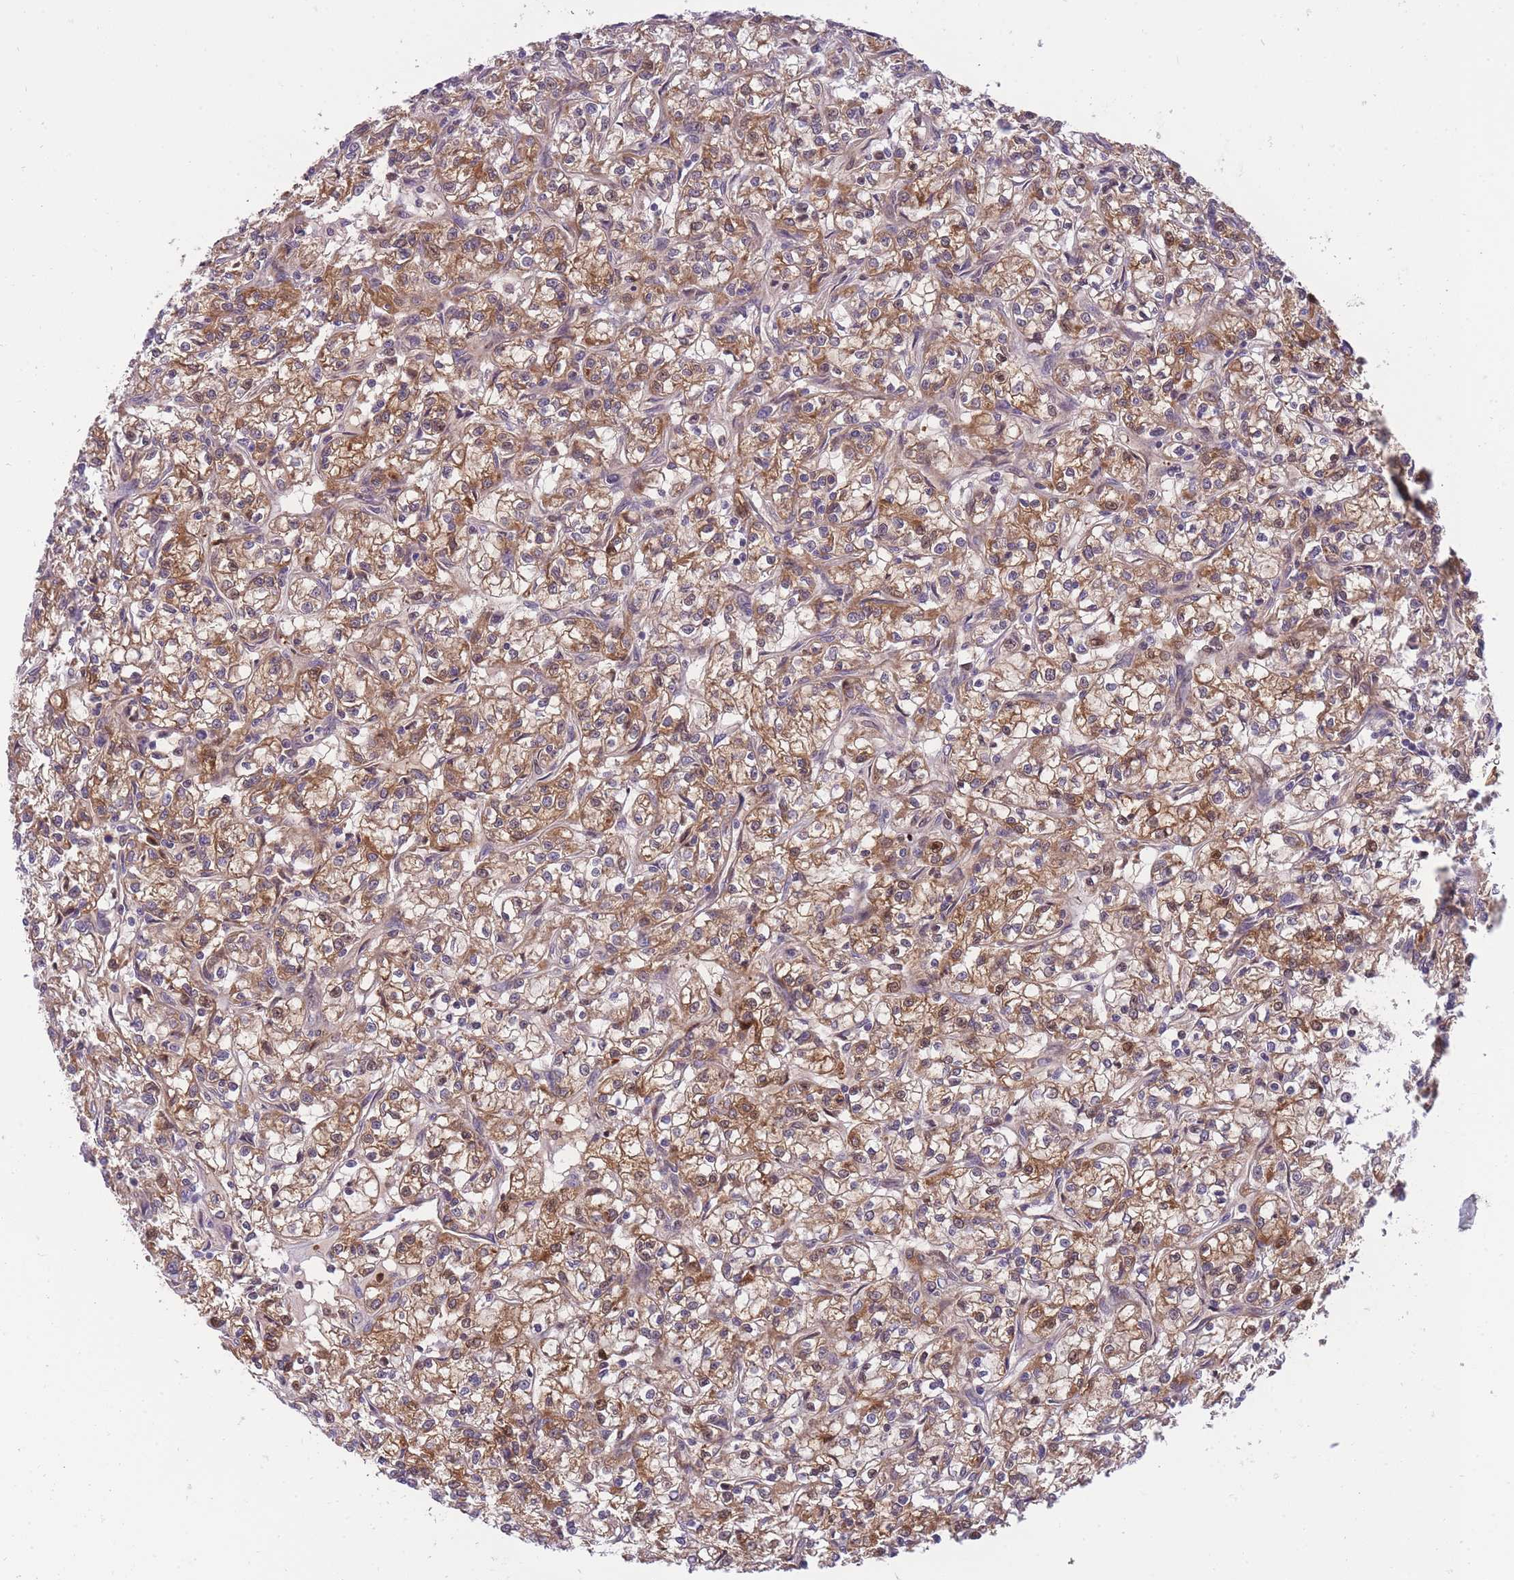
{"staining": {"intensity": "moderate", "quantity": ">75%", "location": "cytoplasmic/membranous"}, "tissue": "renal cancer", "cell_type": "Tumor cells", "image_type": "cancer", "snomed": [{"axis": "morphology", "description": "Adenocarcinoma, NOS"}, {"axis": "topography", "description": "Kidney"}], "caption": "A high-resolution photomicrograph shows immunohistochemistry staining of renal adenocarcinoma, which shows moderate cytoplasmic/membranous staining in about >75% of tumor cells.", "gene": "CRYGN", "patient": {"sex": "female", "age": 59}}